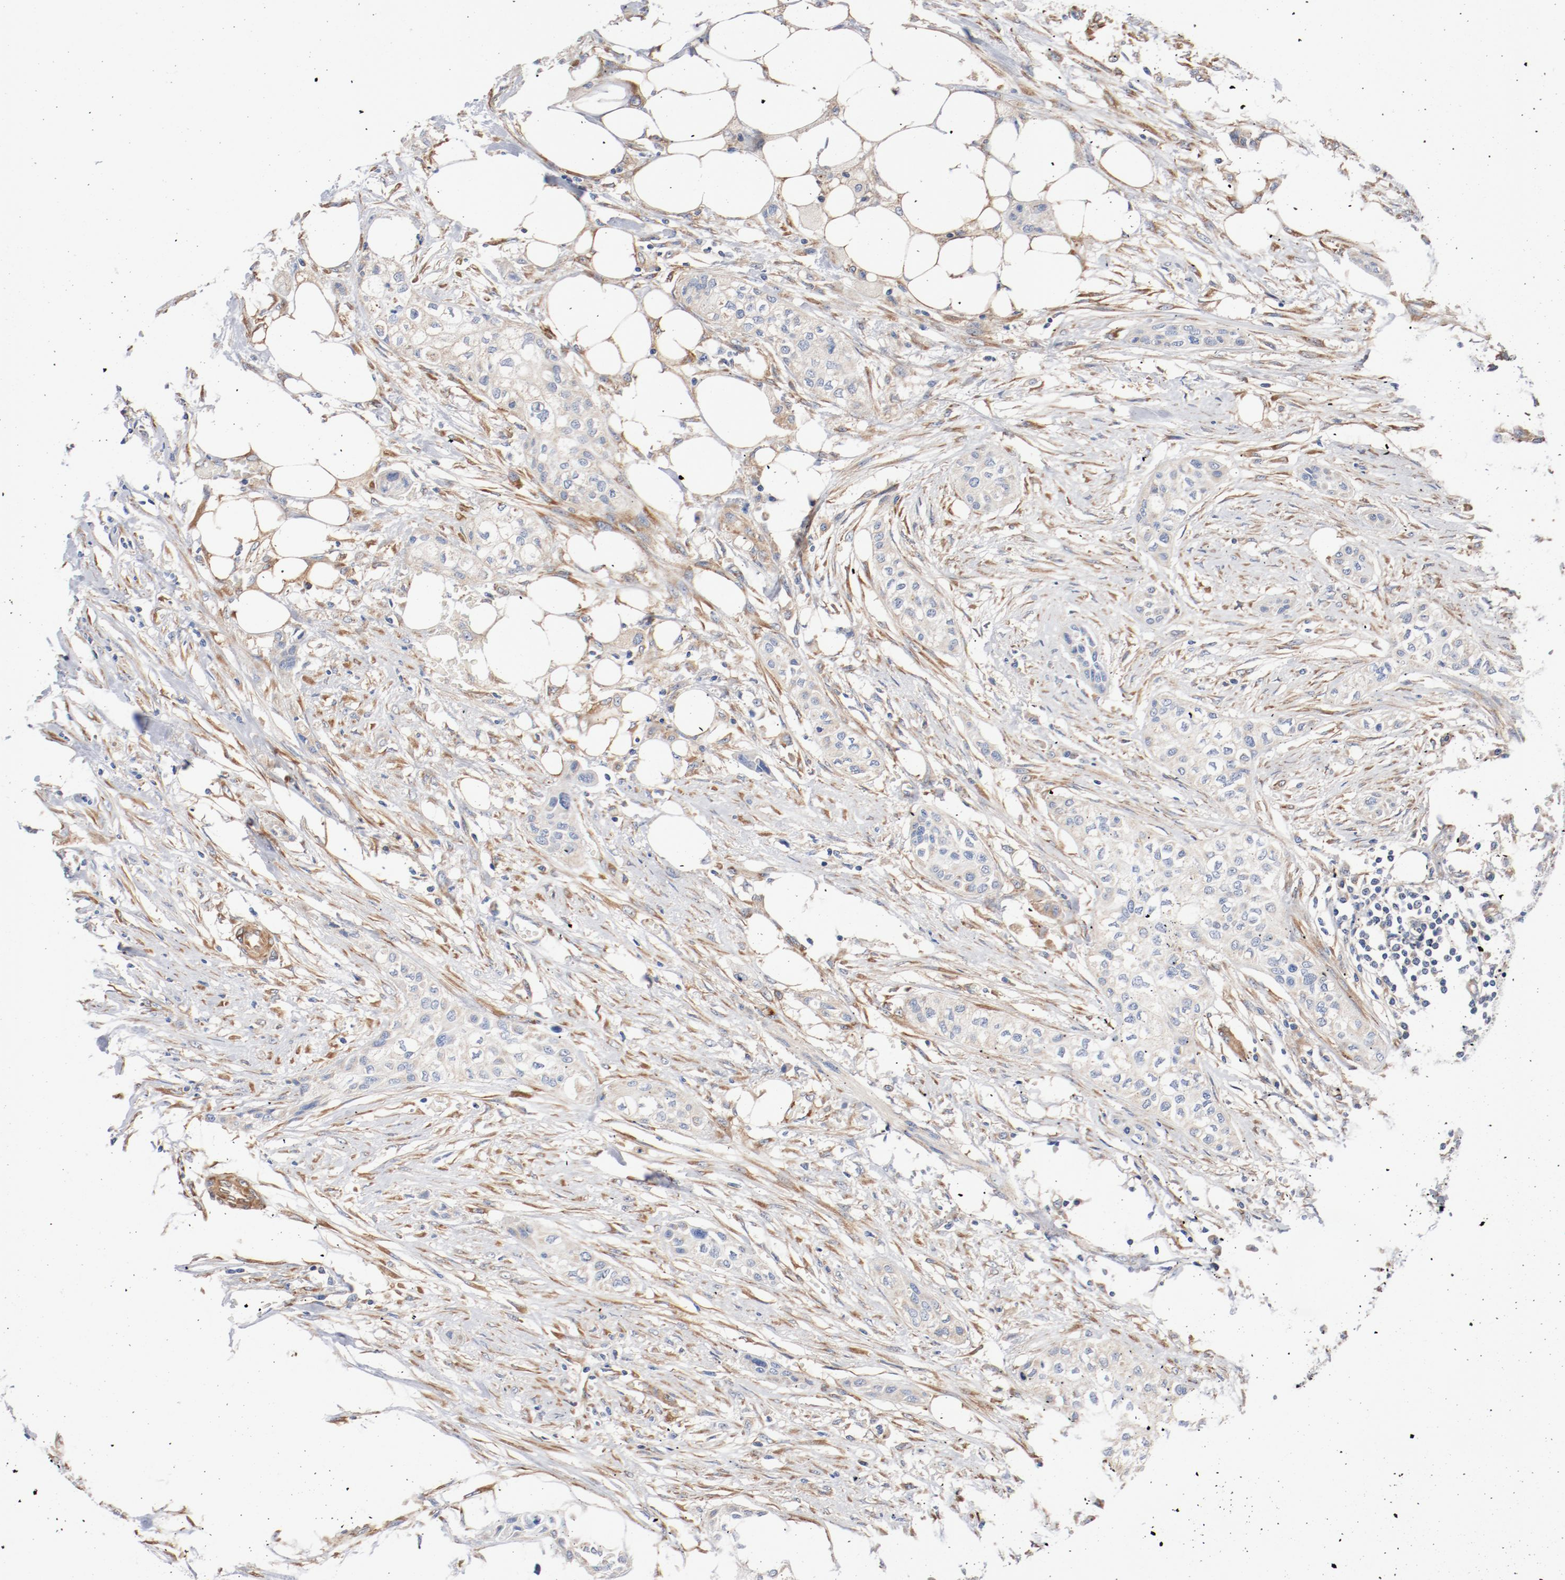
{"staining": {"intensity": "weak", "quantity": "<25%", "location": "cytoplasmic/membranous"}, "tissue": "urothelial cancer", "cell_type": "Tumor cells", "image_type": "cancer", "snomed": [{"axis": "morphology", "description": "Urothelial carcinoma, High grade"}, {"axis": "topography", "description": "Urinary bladder"}], "caption": "A histopathology image of human high-grade urothelial carcinoma is negative for staining in tumor cells.", "gene": "ILK", "patient": {"sex": "male", "age": 74}}